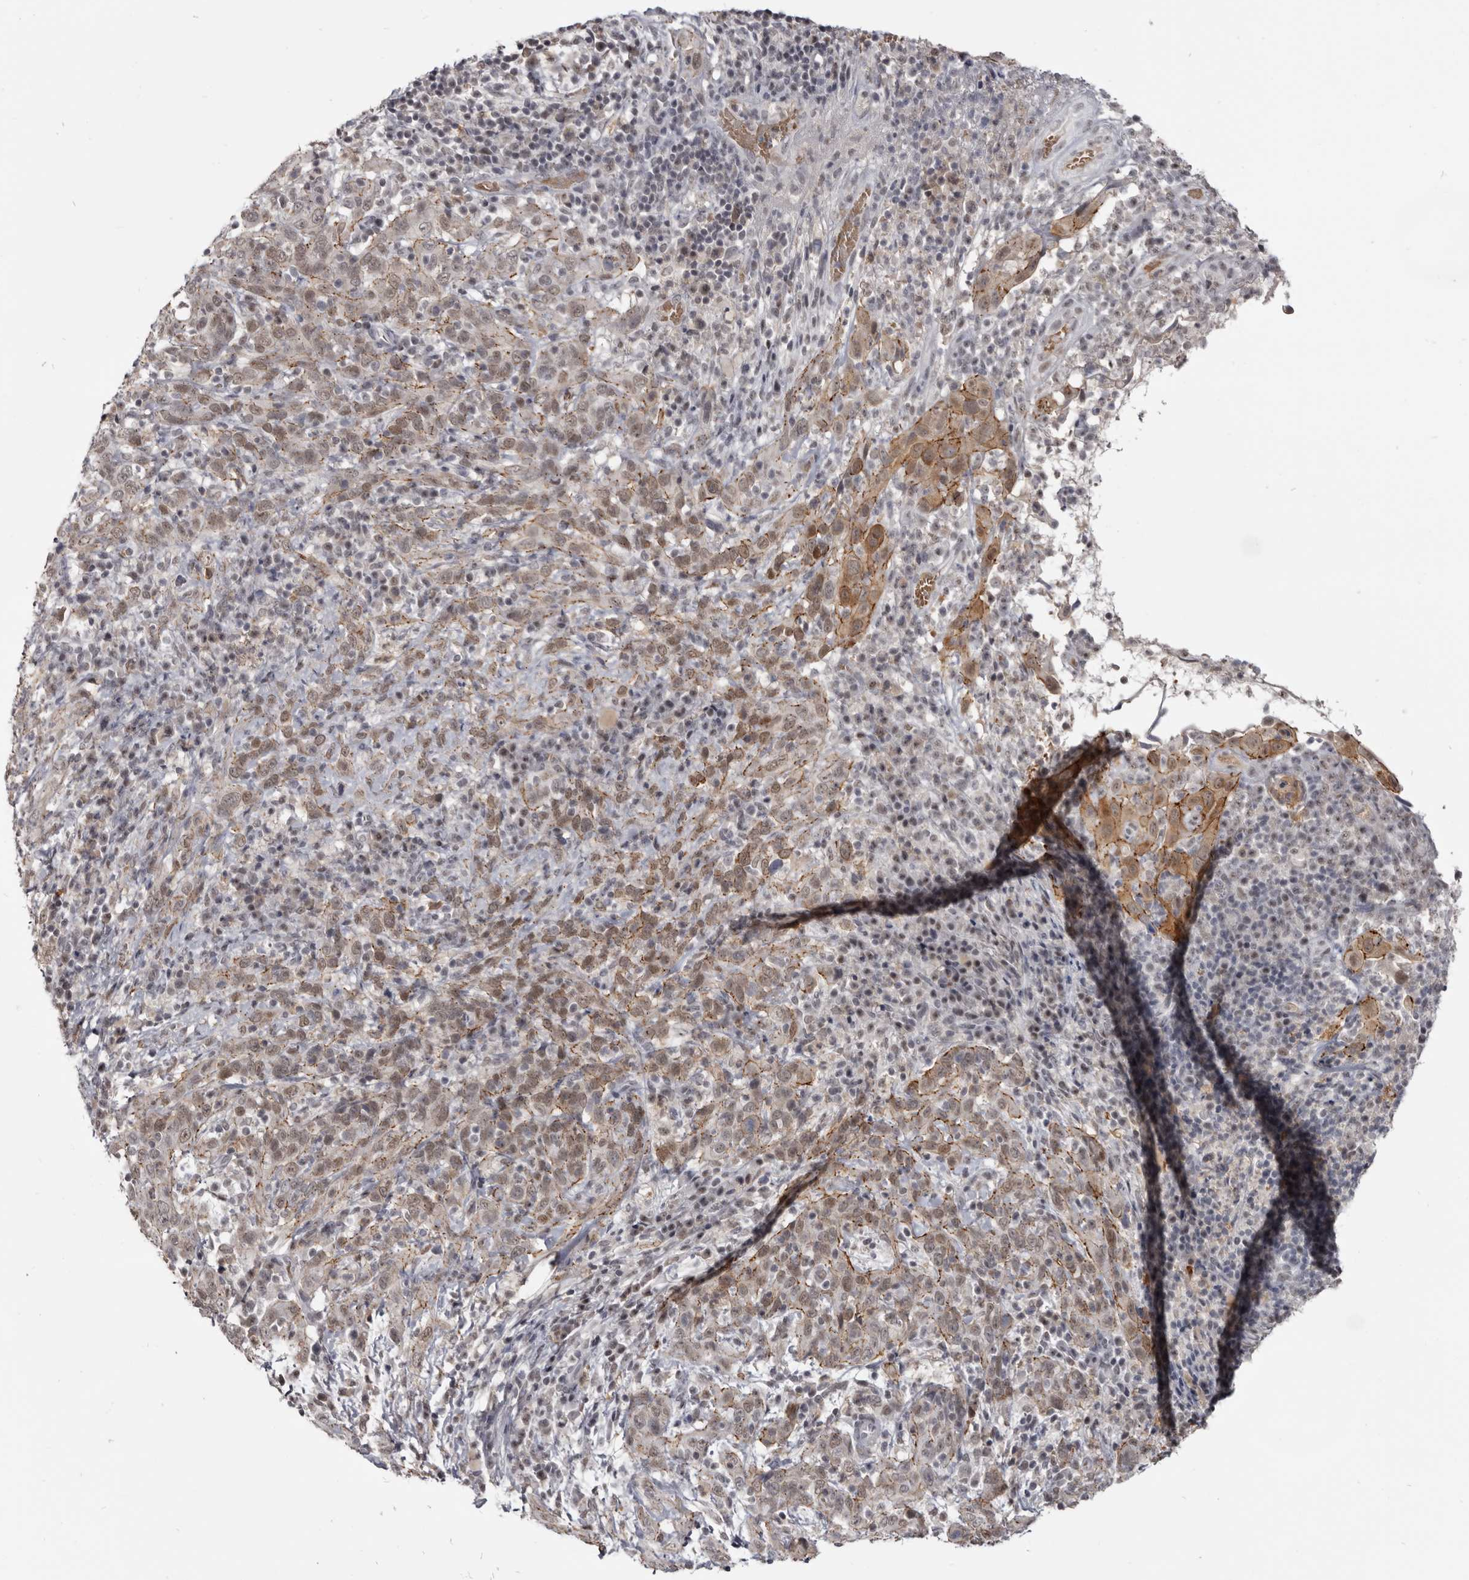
{"staining": {"intensity": "moderate", "quantity": "<25%", "location": "cytoplasmic/membranous,nuclear"}, "tissue": "cervical cancer", "cell_type": "Tumor cells", "image_type": "cancer", "snomed": [{"axis": "morphology", "description": "Squamous cell carcinoma, NOS"}, {"axis": "topography", "description": "Cervix"}], "caption": "This is an image of IHC staining of cervical squamous cell carcinoma, which shows moderate positivity in the cytoplasmic/membranous and nuclear of tumor cells.", "gene": "CGN", "patient": {"sex": "female", "age": 46}}